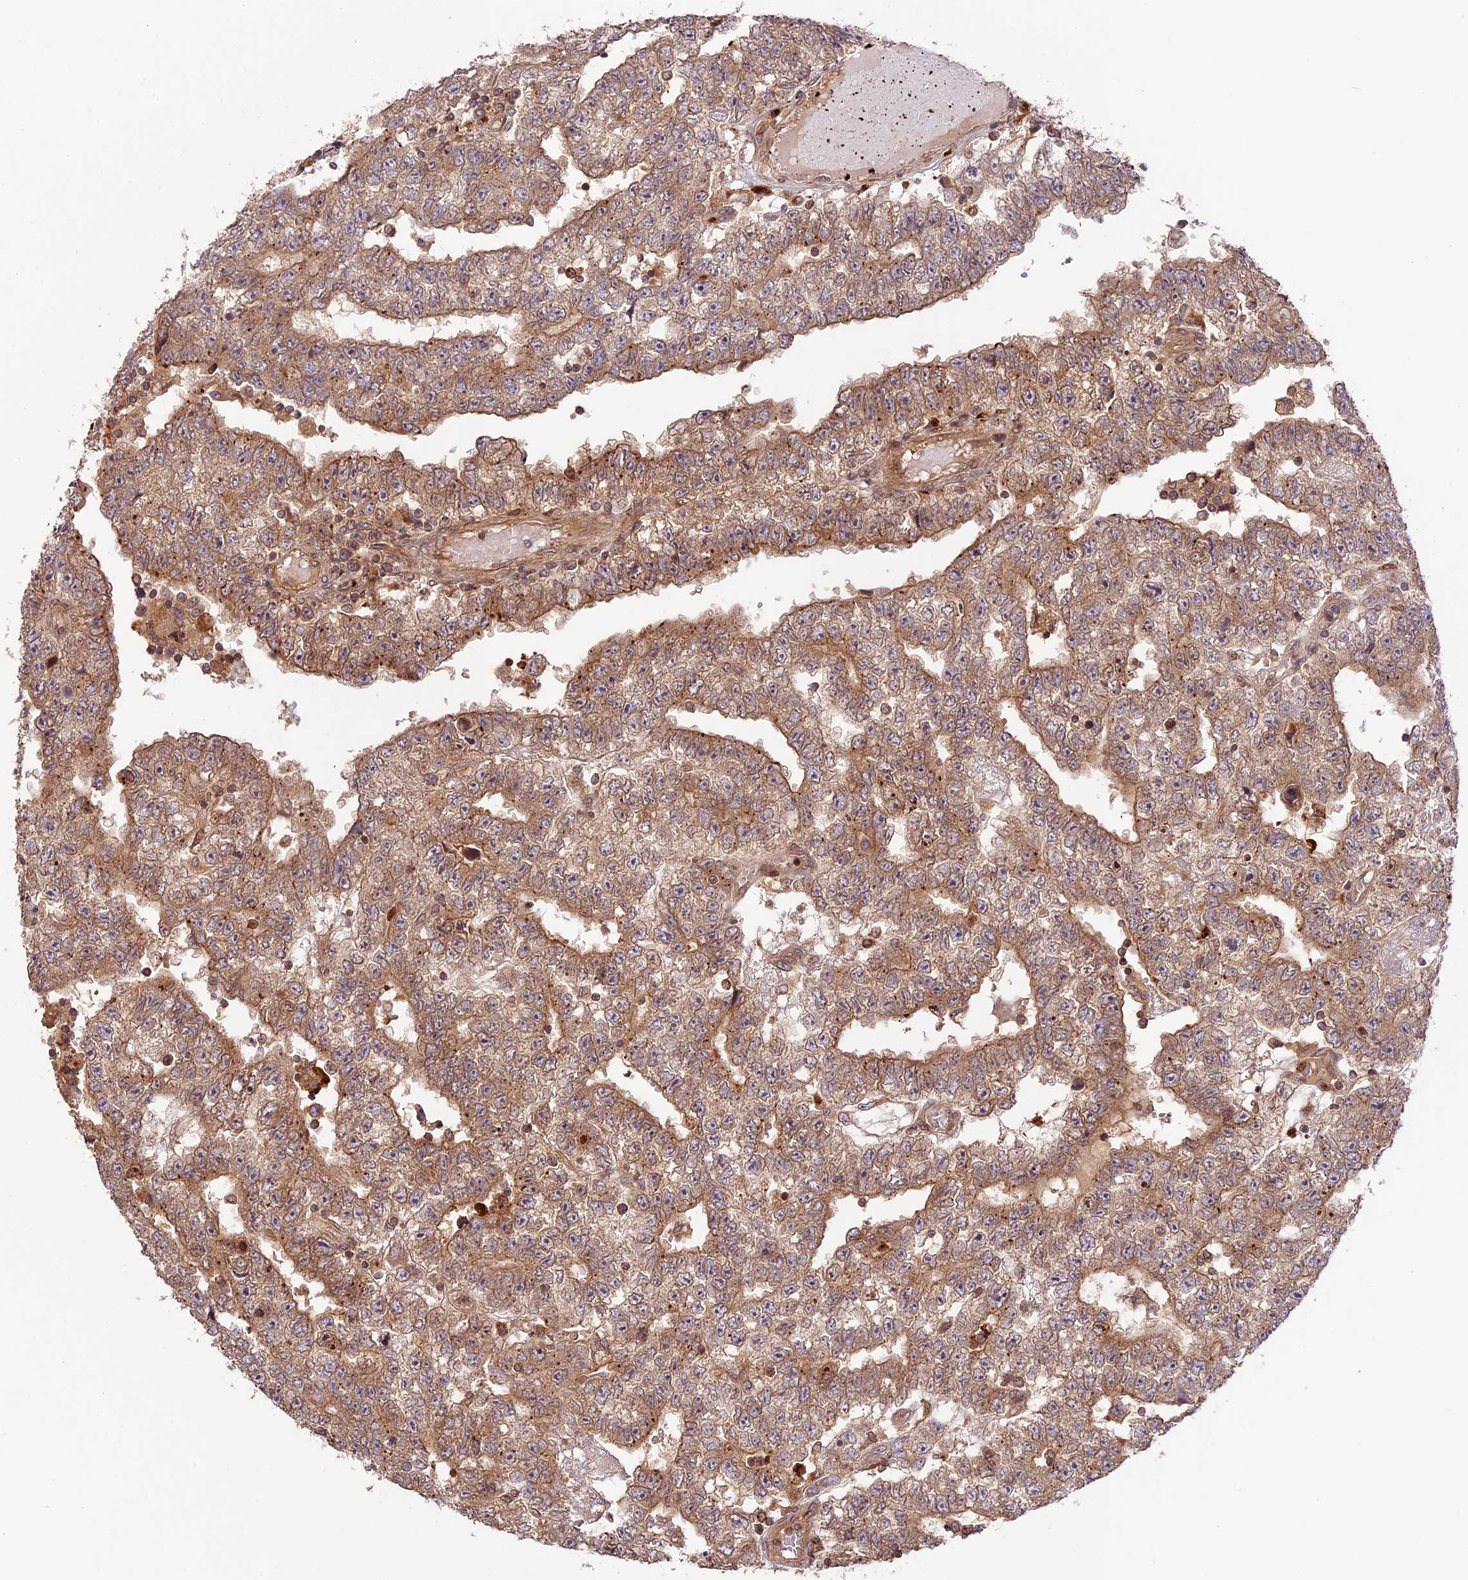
{"staining": {"intensity": "moderate", "quantity": ">75%", "location": "cytoplasmic/membranous"}, "tissue": "testis cancer", "cell_type": "Tumor cells", "image_type": "cancer", "snomed": [{"axis": "morphology", "description": "Carcinoma, Embryonal, NOS"}, {"axis": "topography", "description": "Testis"}], "caption": "Protein analysis of testis embryonal carcinoma tissue exhibits moderate cytoplasmic/membranous expression in approximately >75% of tumor cells.", "gene": "DGKH", "patient": {"sex": "male", "age": 25}}